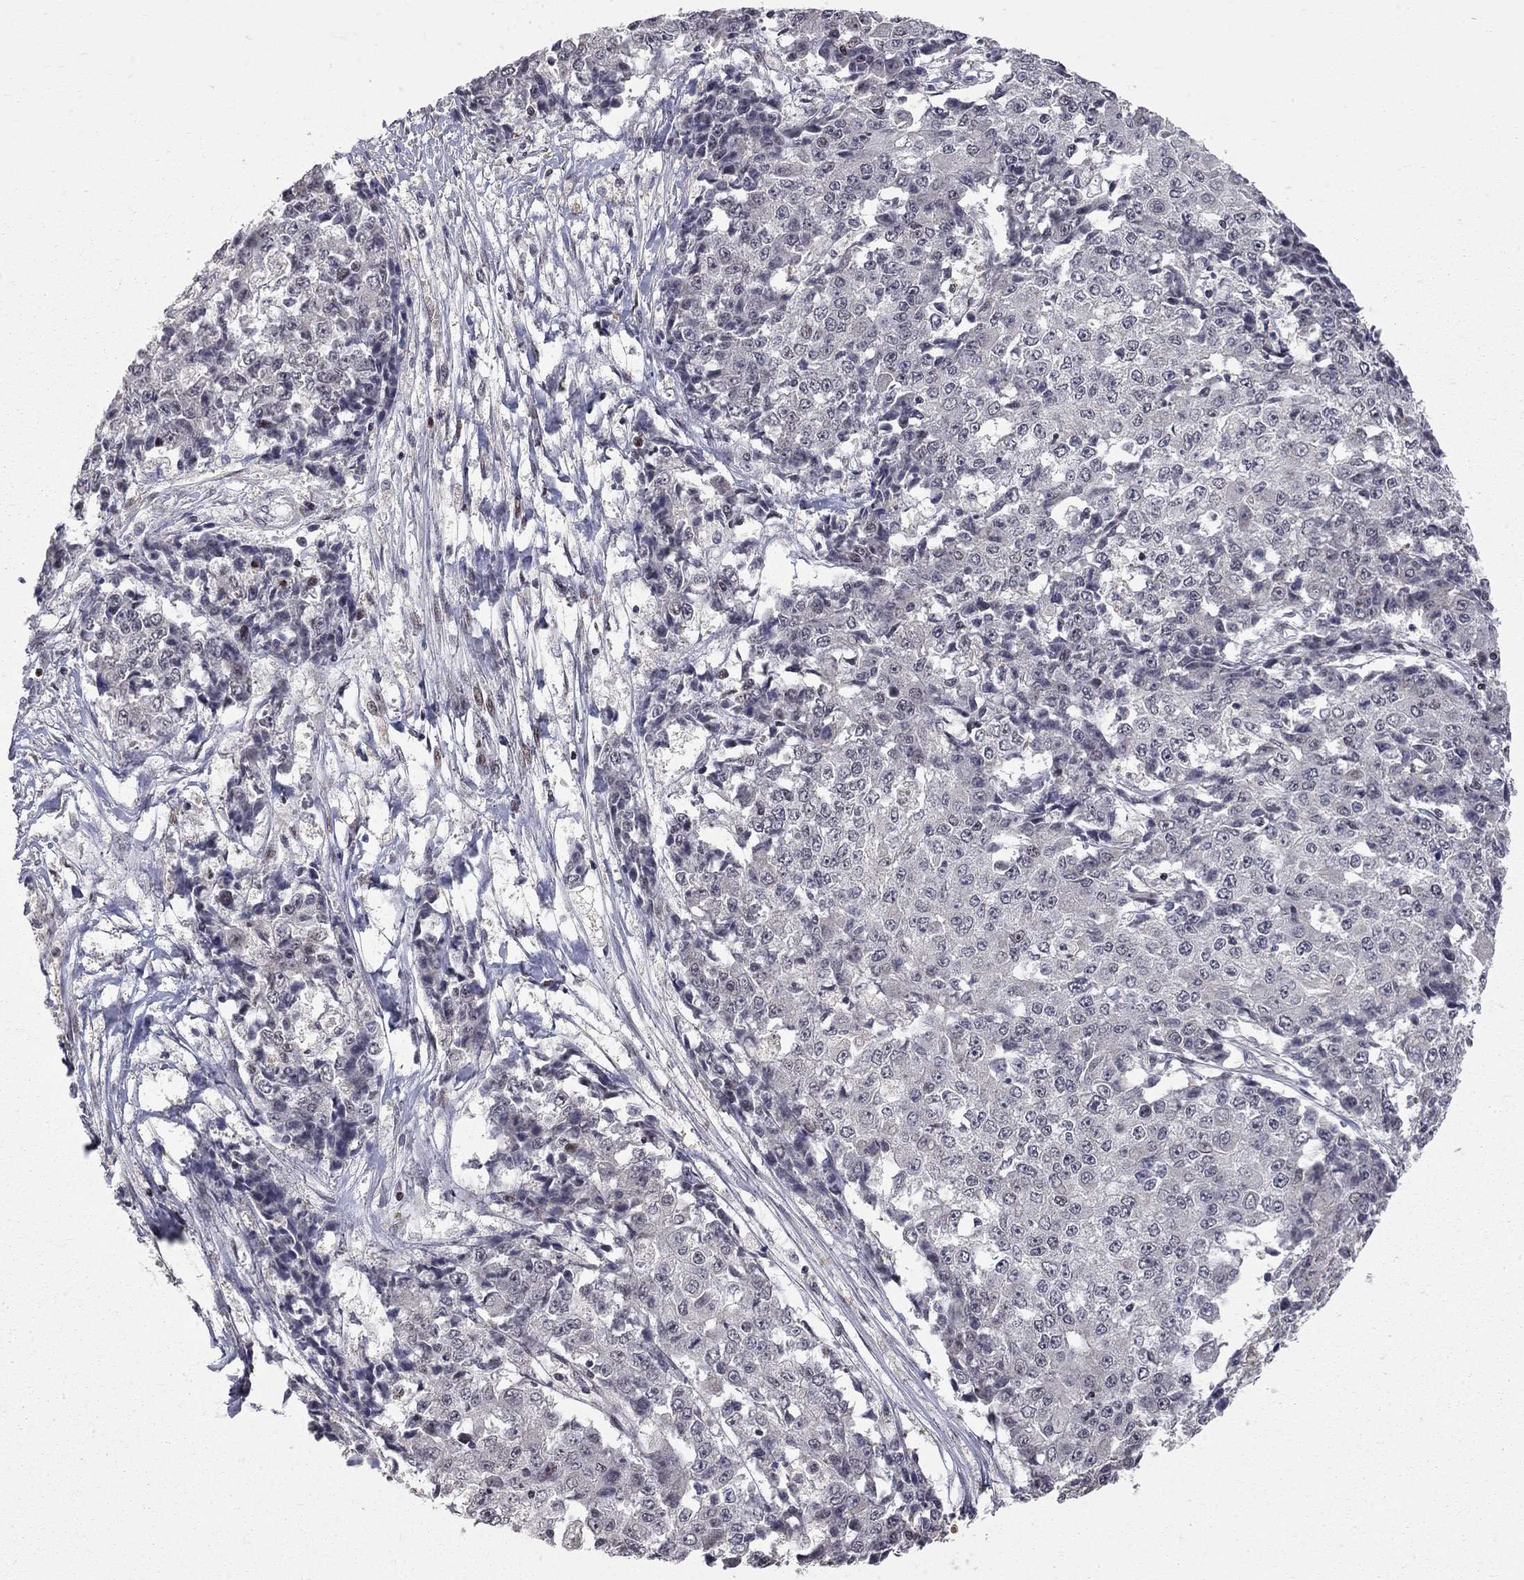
{"staining": {"intensity": "negative", "quantity": "none", "location": "none"}, "tissue": "ovarian cancer", "cell_type": "Tumor cells", "image_type": "cancer", "snomed": [{"axis": "morphology", "description": "Carcinoma, endometroid"}, {"axis": "topography", "description": "Ovary"}], "caption": "Tumor cells are negative for protein expression in human endometroid carcinoma (ovarian).", "gene": "HDAC3", "patient": {"sex": "female", "age": 42}}